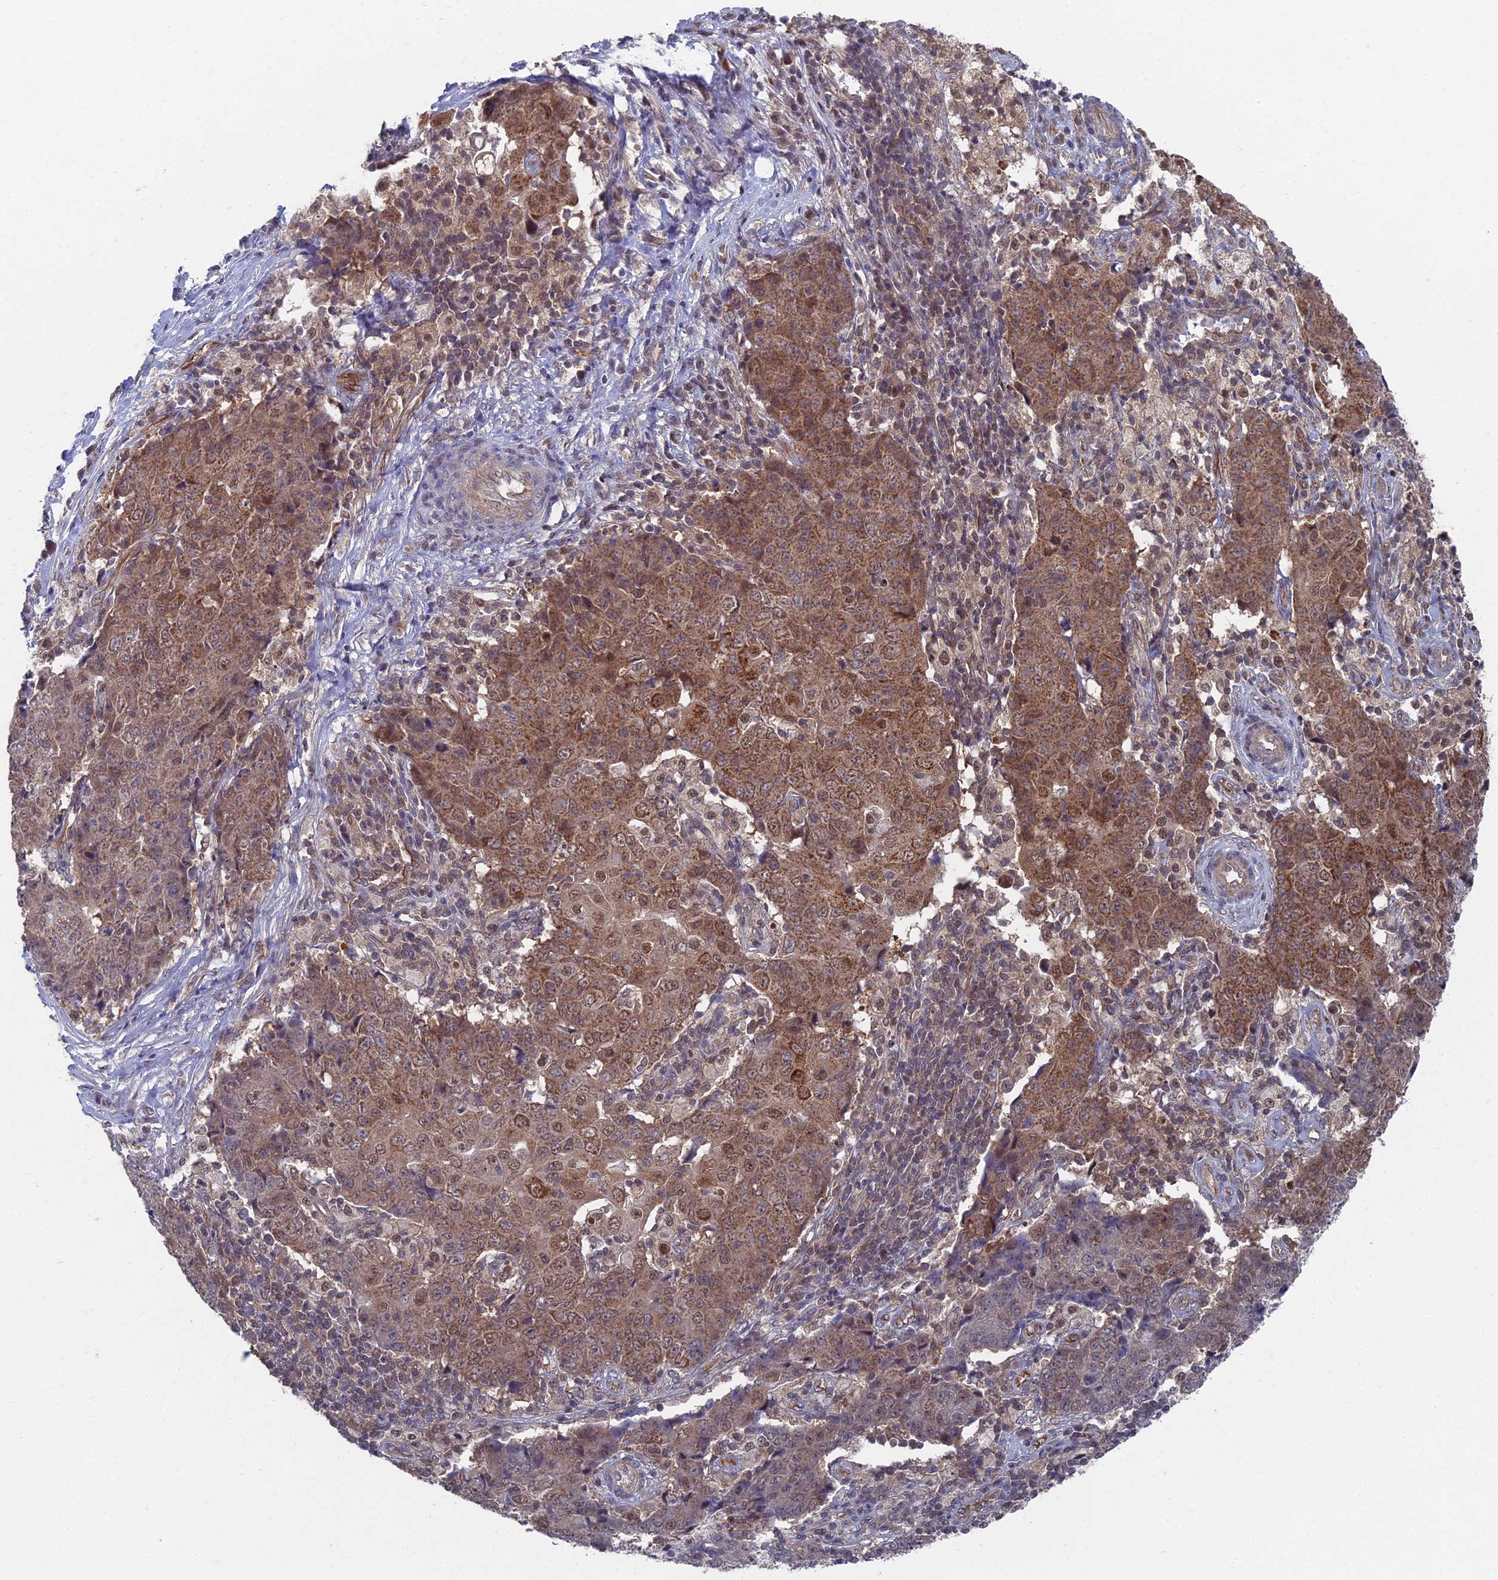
{"staining": {"intensity": "moderate", "quantity": ">75%", "location": "cytoplasmic/membranous,nuclear"}, "tissue": "ovarian cancer", "cell_type": "Tumor cells", "image_type": "cancer", "snomed": [{"axis": "morphology", "description": "Carcinoma, endometroid"}, {"axis": "topography", "description": "Ovary"}], "caption": "A brown stain highlights moderate cytoplasmic/membranous and nuclear positivity of a protein in human endometroid carcinoma (ovarian) tumor cells.", "gene": "UNC5D", "patient": {"sex": "female", "age": 42}}